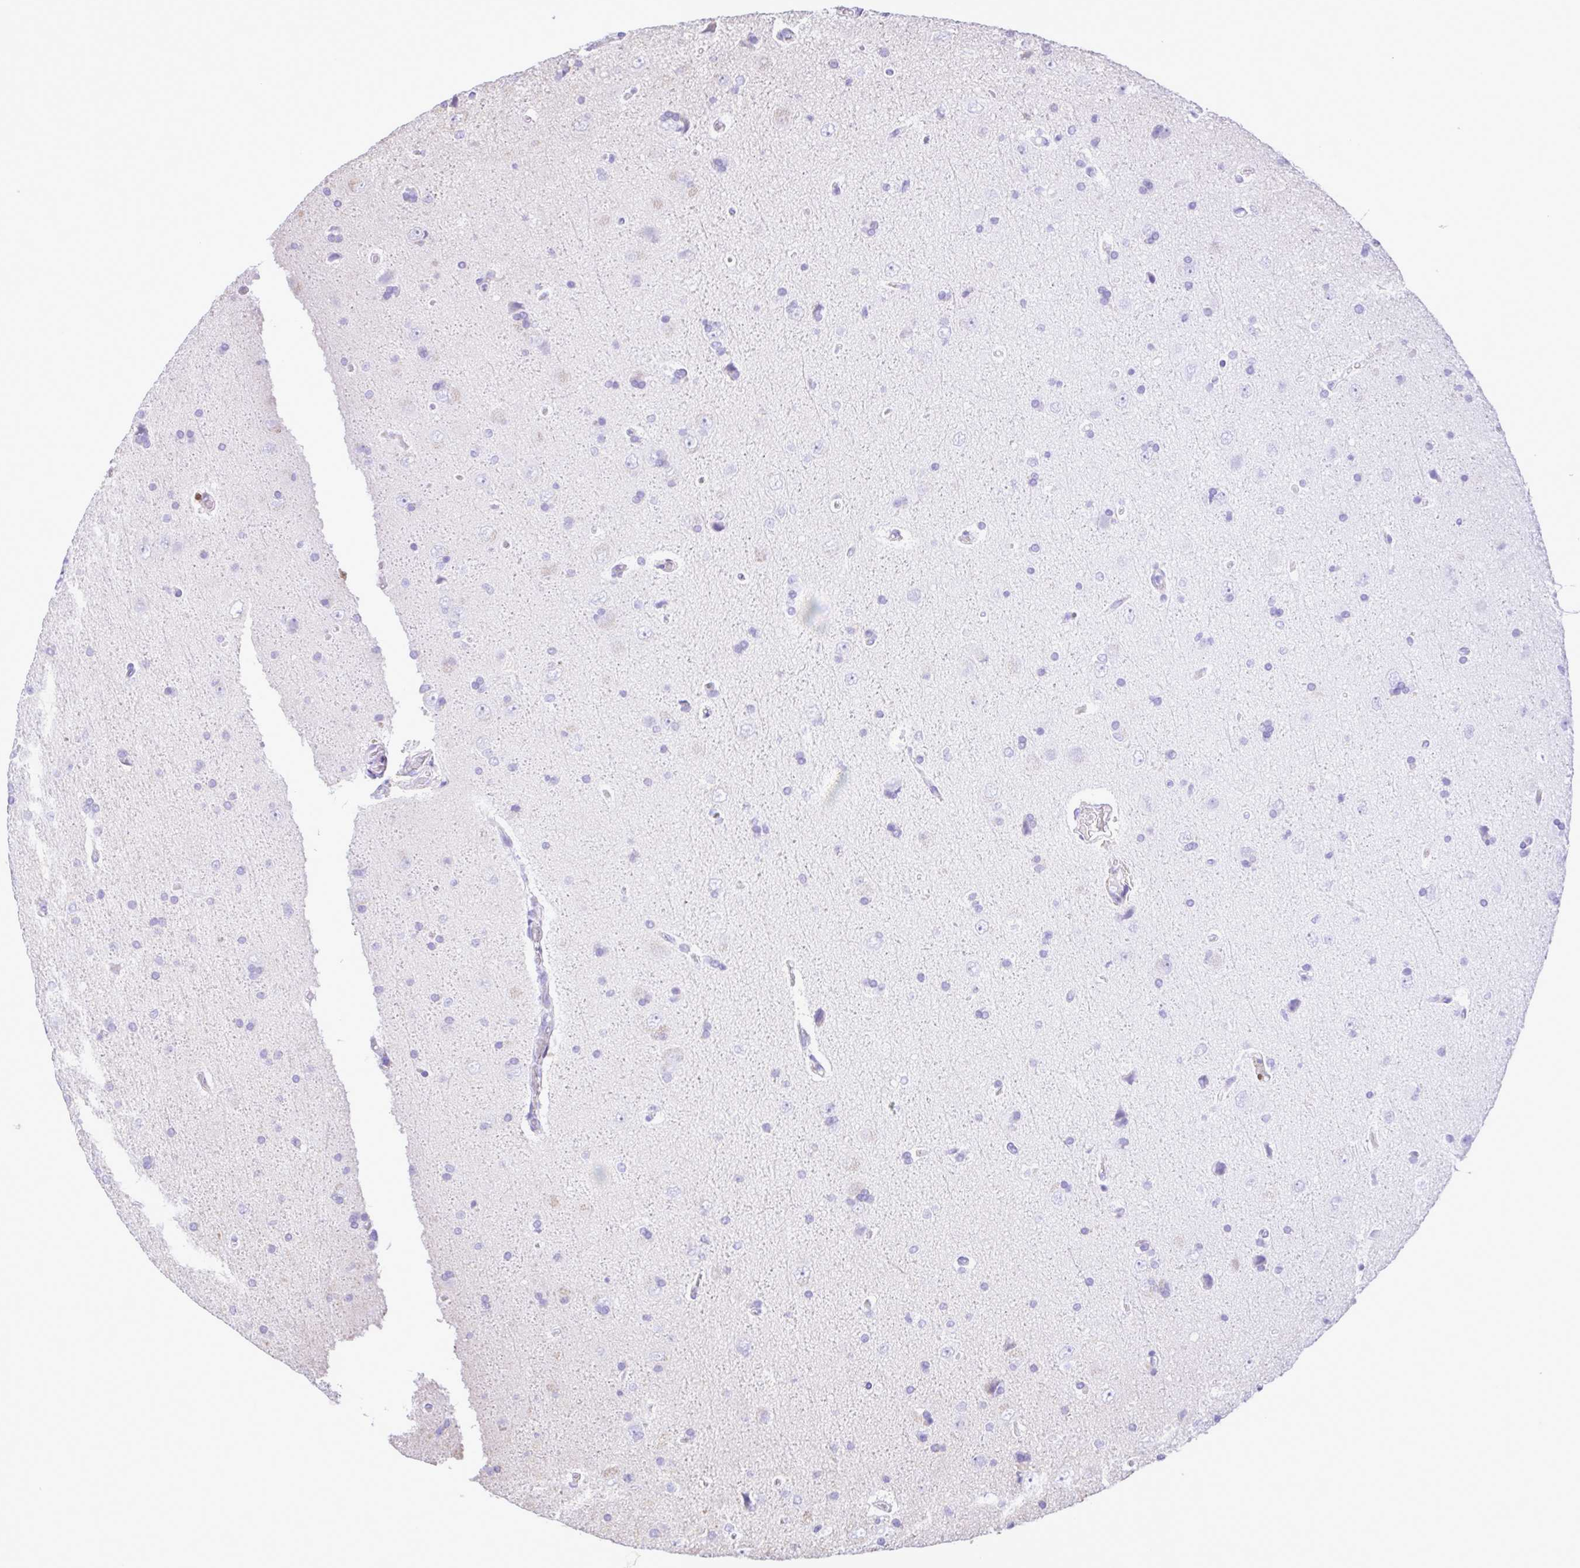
{"staining": {"intensity": "negative", "quantity": "none", "location": "none"}, "tissue": "glioma", "cell_type": "Tumor cells", "image_type": "cancer", "snomed": [{"axis": "morphology", "description": "Glioma, malignant, High grade"}, {"axis": "topography", "description": "Cerebral cortex"}], "caption": "An image of malignant high-grade glioma stained for a protein demonstrates no brown staining in tumor cells.", "gene": "CYP17A1", "patient": {"sex": "male", "age": 70}}